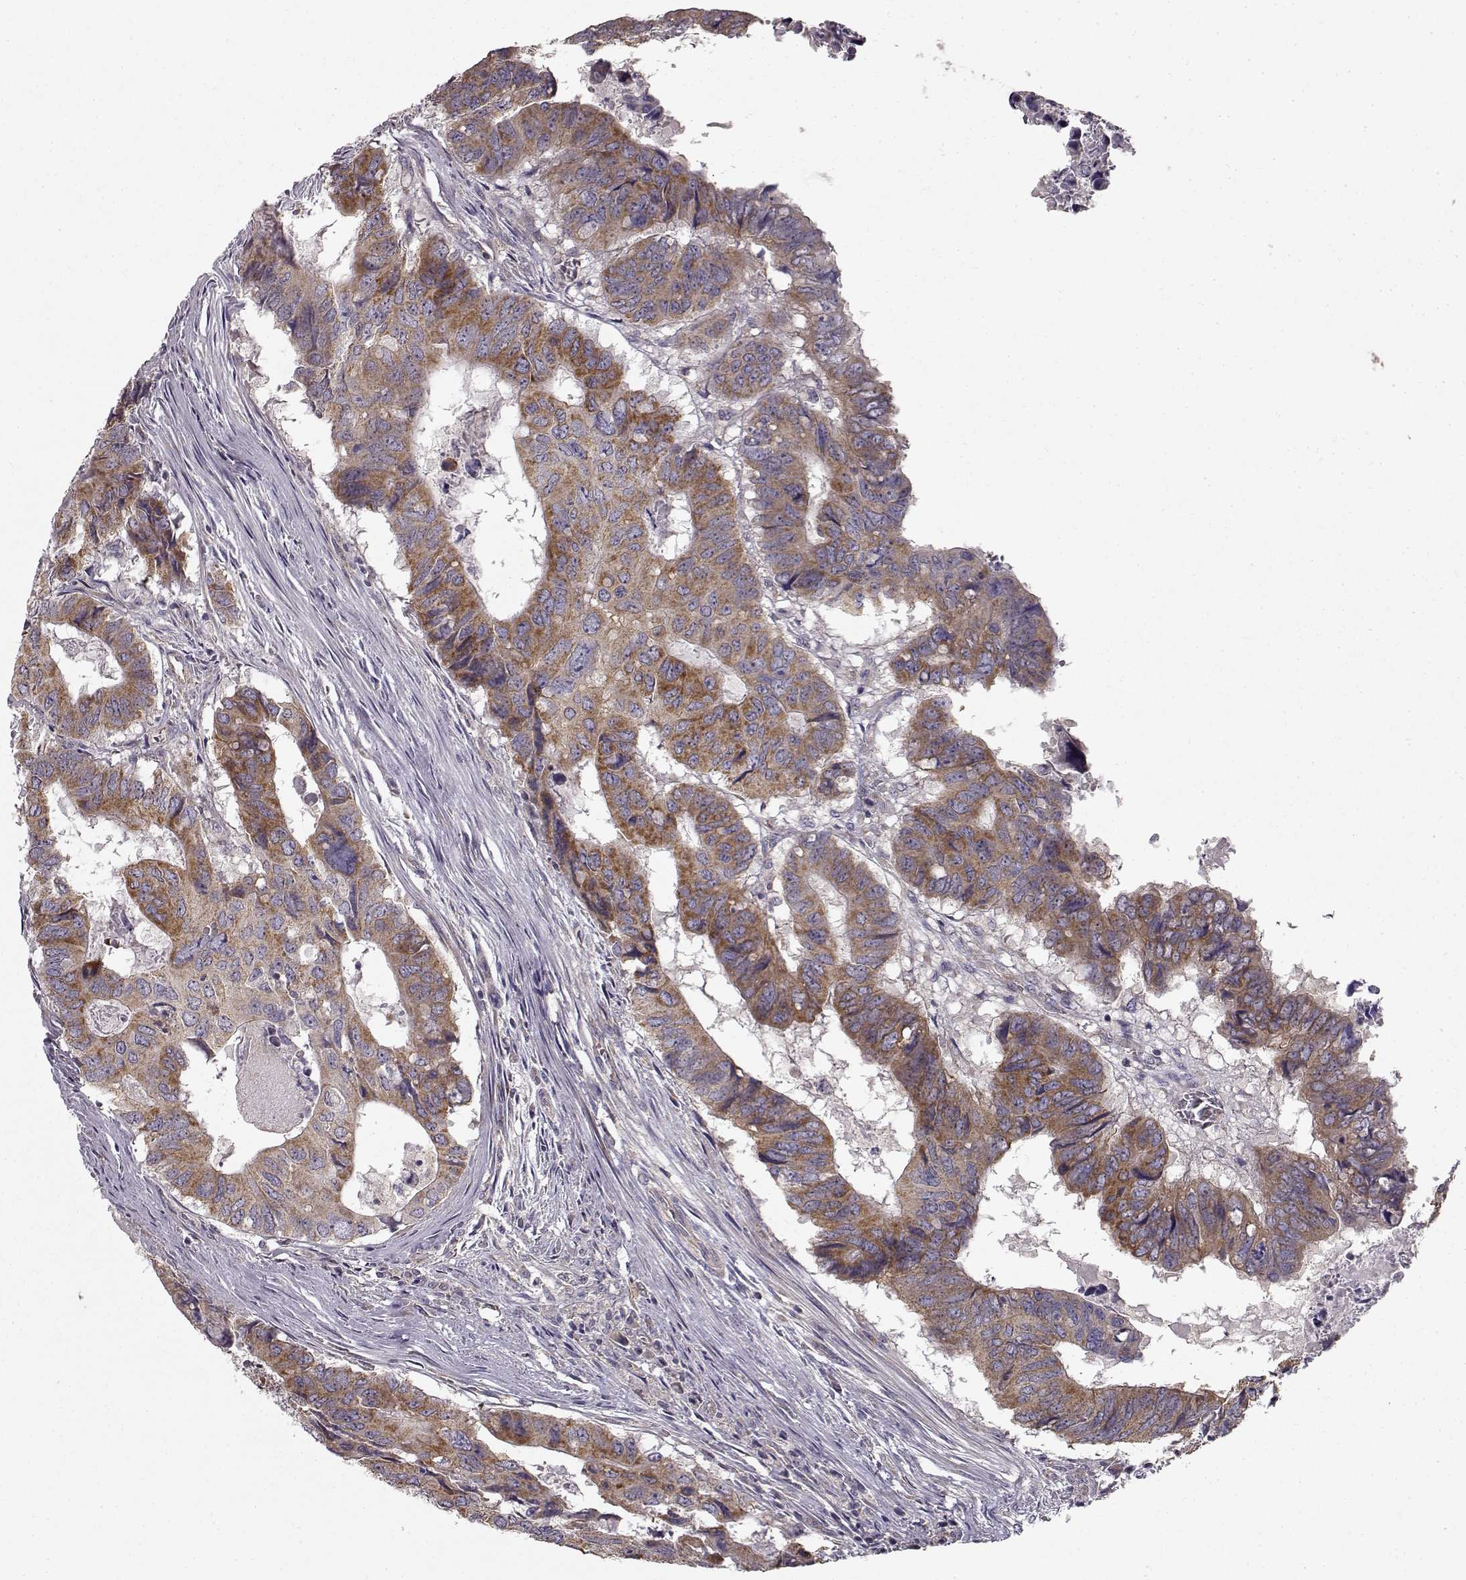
{"staining": {"intensity": "moderate", "quantity": ">75%", "location": "cytoplasmic/membranous"}, "tissue": "colorectal cancer", "cell_type": "Tumor cells", "image_type": "cancer", "snomed": [{"axis": "morphology", "description": "Adenocarcinoma, NOS"}, {"axis": "topography", "description": "Colon"}], "caption": "A brown stain shows moderate cytoplasmic/membranous expression of a protein in human colorectal cancer (adenocarcinoma) tumor cells.", "gene": "ERBB3", "patient": {"sex": "male", "age": 79}}